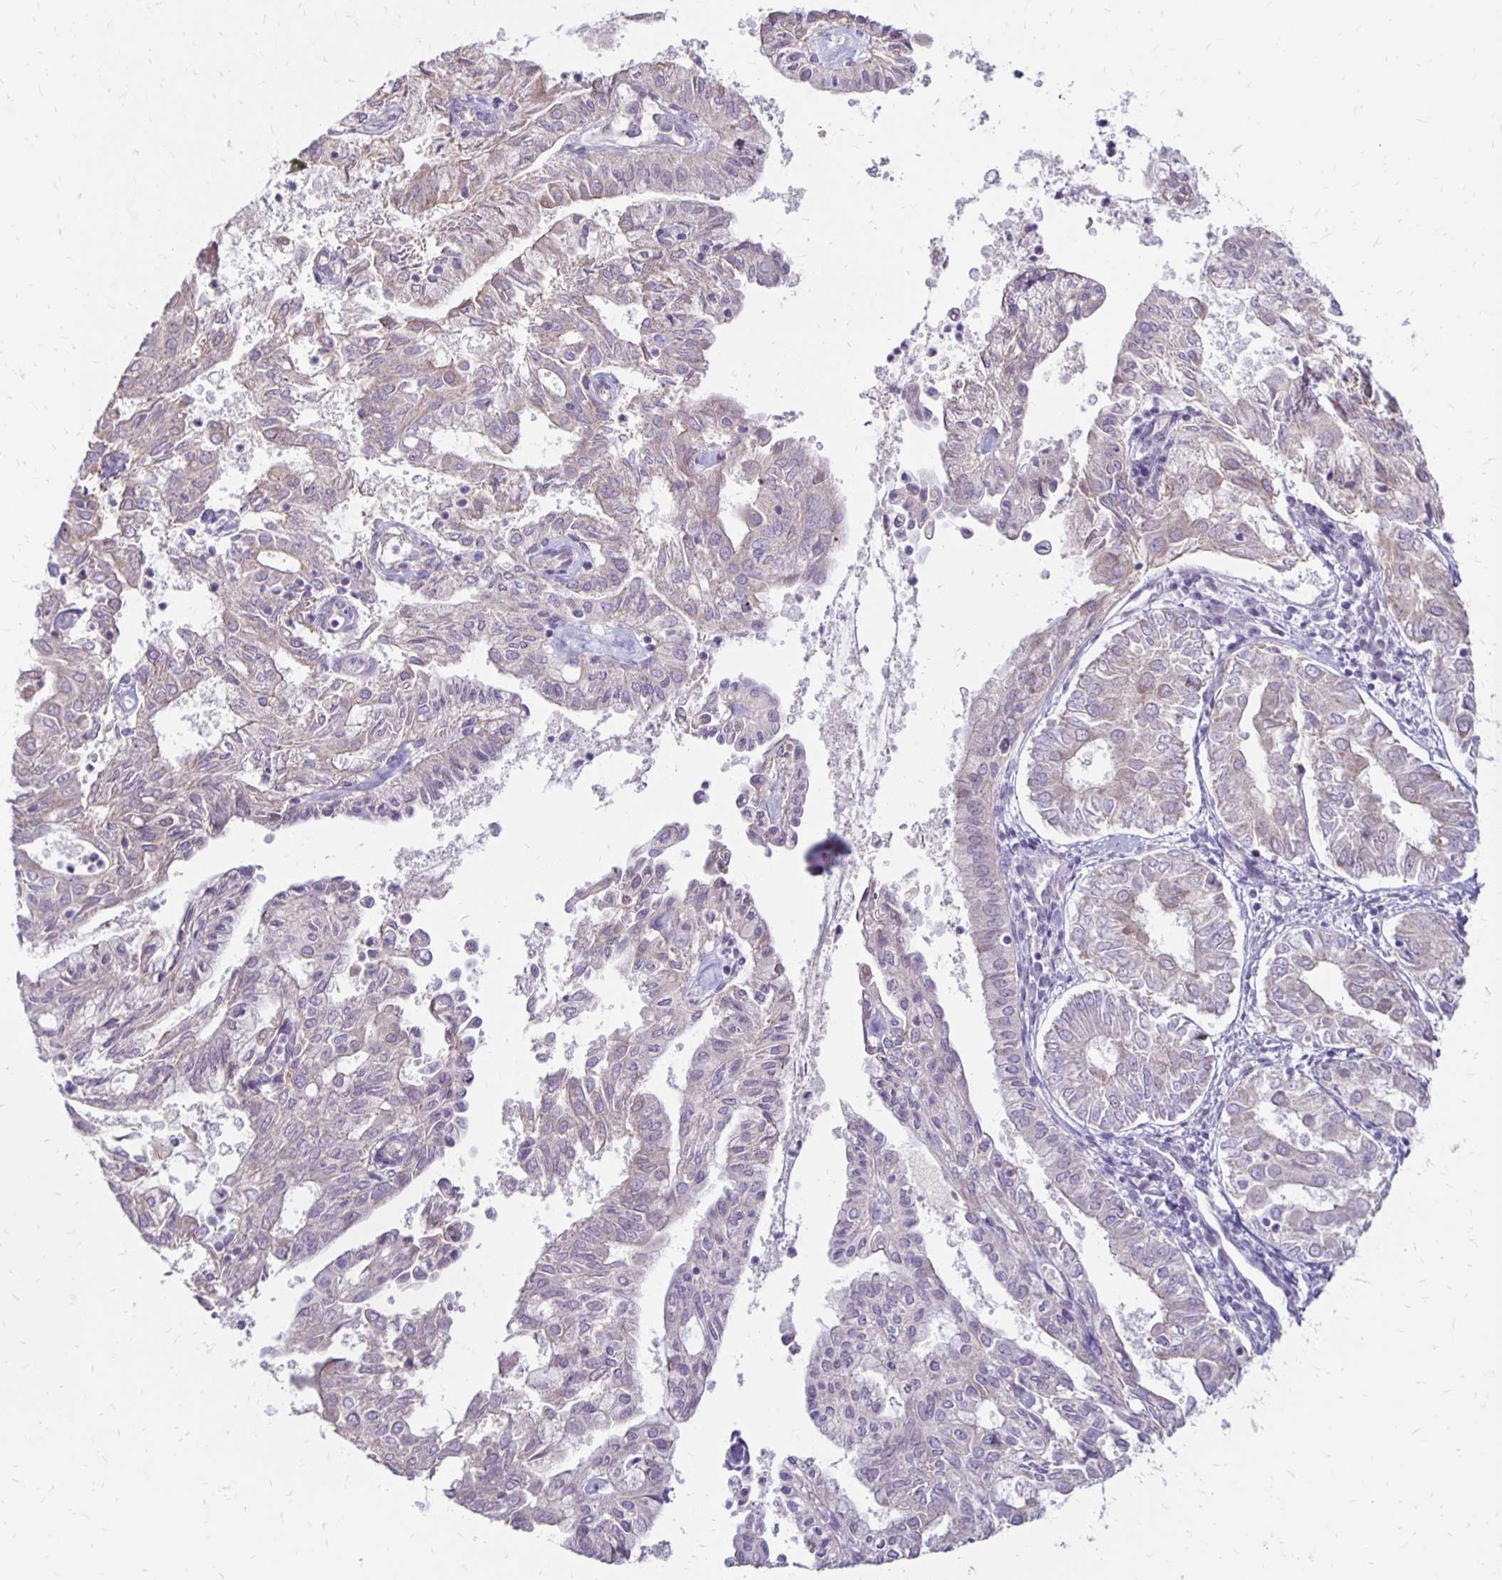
{"staining": {"intensity": "negative", "quantity": "none", "location": "none"}, "tissue": "endometrial cancer", "cell_type": "Tumor cells", "image_type": "cancer", "snomed": [{"axis": "morphology", "description": "Adenocarcinoma, NOS"}, {"axis": "topography", "description": "Endometrium"}], "caption": "This is a micrograph of IHC staining of endometrial cancer, which shows no positivity in tumor cells.", "gene": "KATNBL1", "patient": {"sex": "female", "age": 68}}